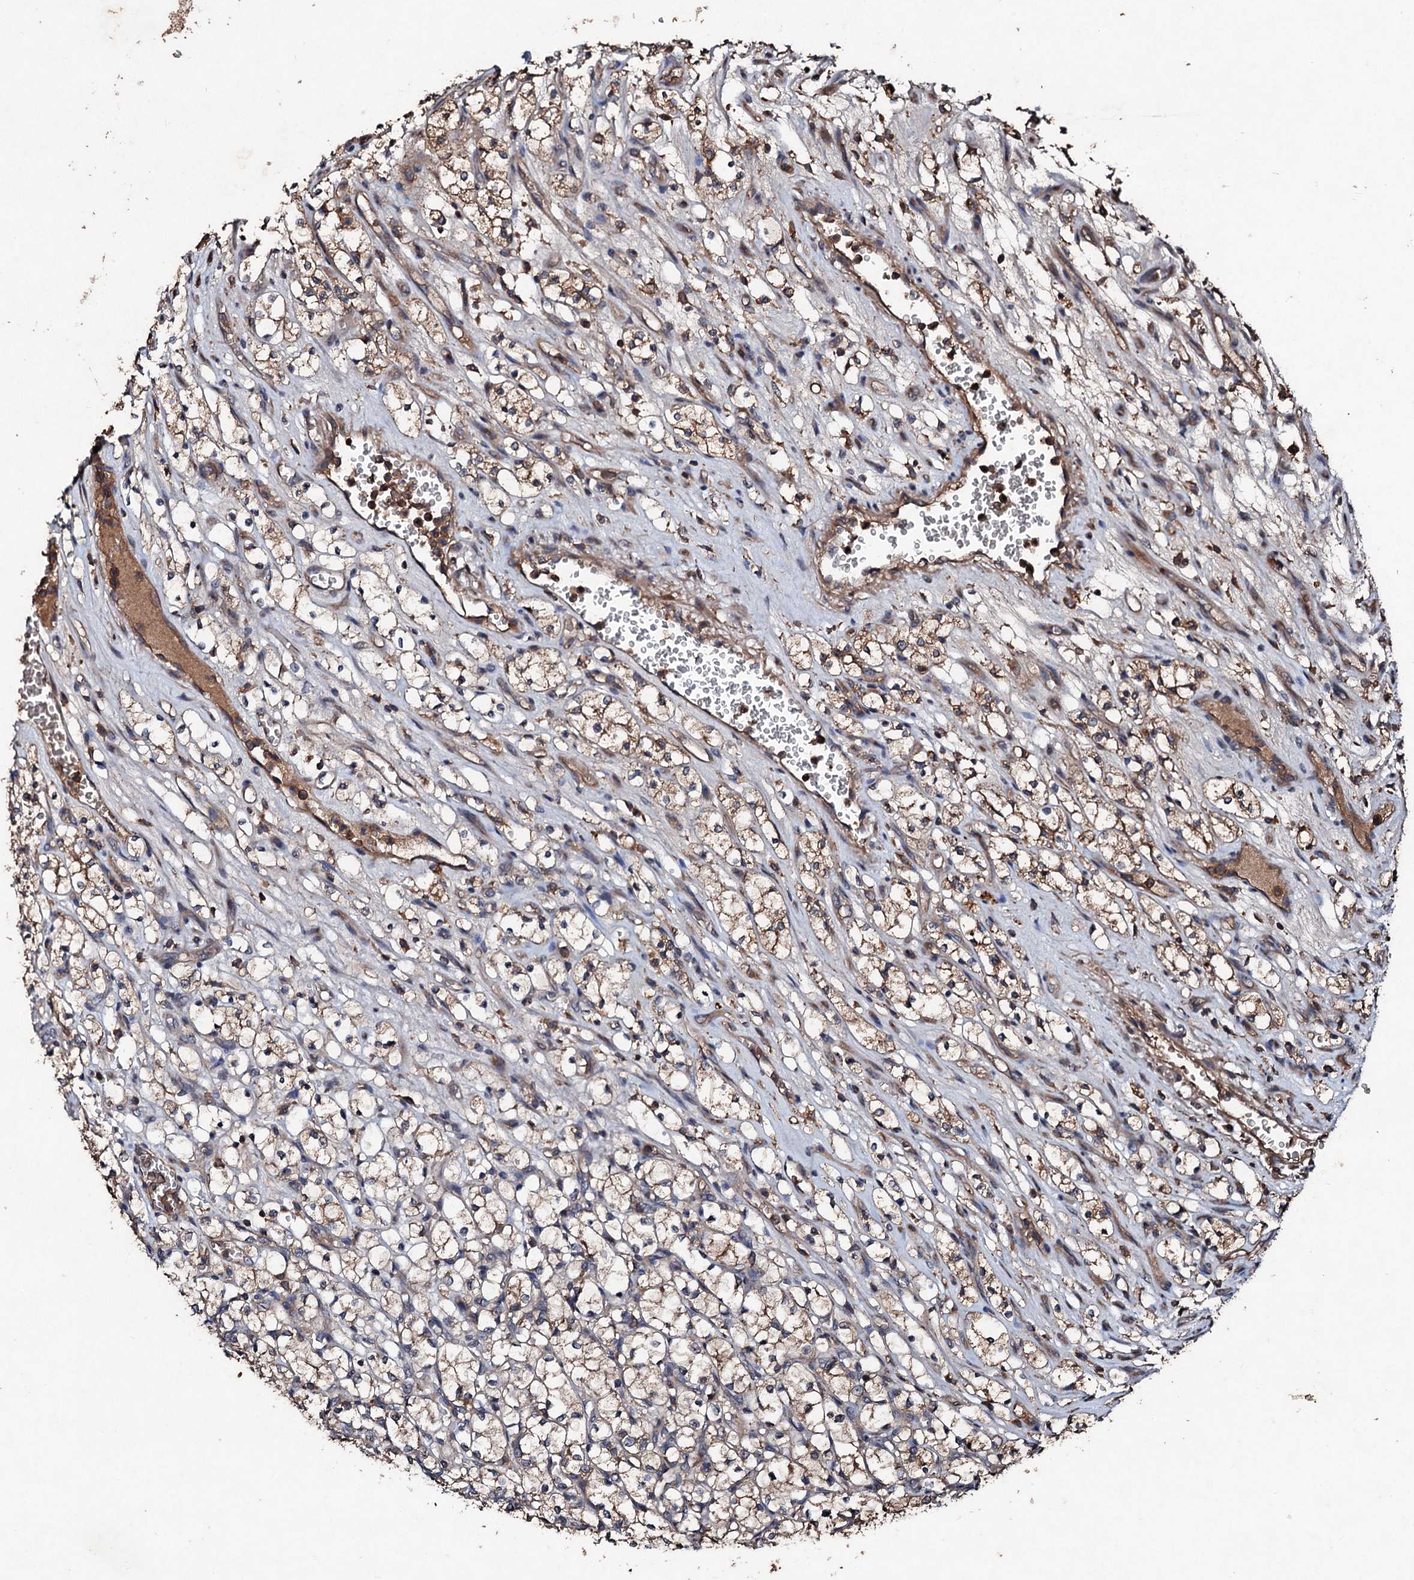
{"staining": {"intensity": "moderate", "quantity": "25%-75%", "location": "cytoplasmic/membranous"}, "tissue": "renal cancer", "cell_type": "Tumor cells", "image_type": "cancer", "snomed": [{"axis": "morphology", "description": "Adenocarcinoma, NOS"}, {"axis": "topography", "description": "Kidney"}], "caption": "There is medium levels of moderate cytoplasmic/membranous expression in tumor cells of renal cancer (adenocarcinoma), as demonstrated by immunohistochemical staining (brown color).", "gene": "KERA", "patient": {"sex": "female", "age": 69}}